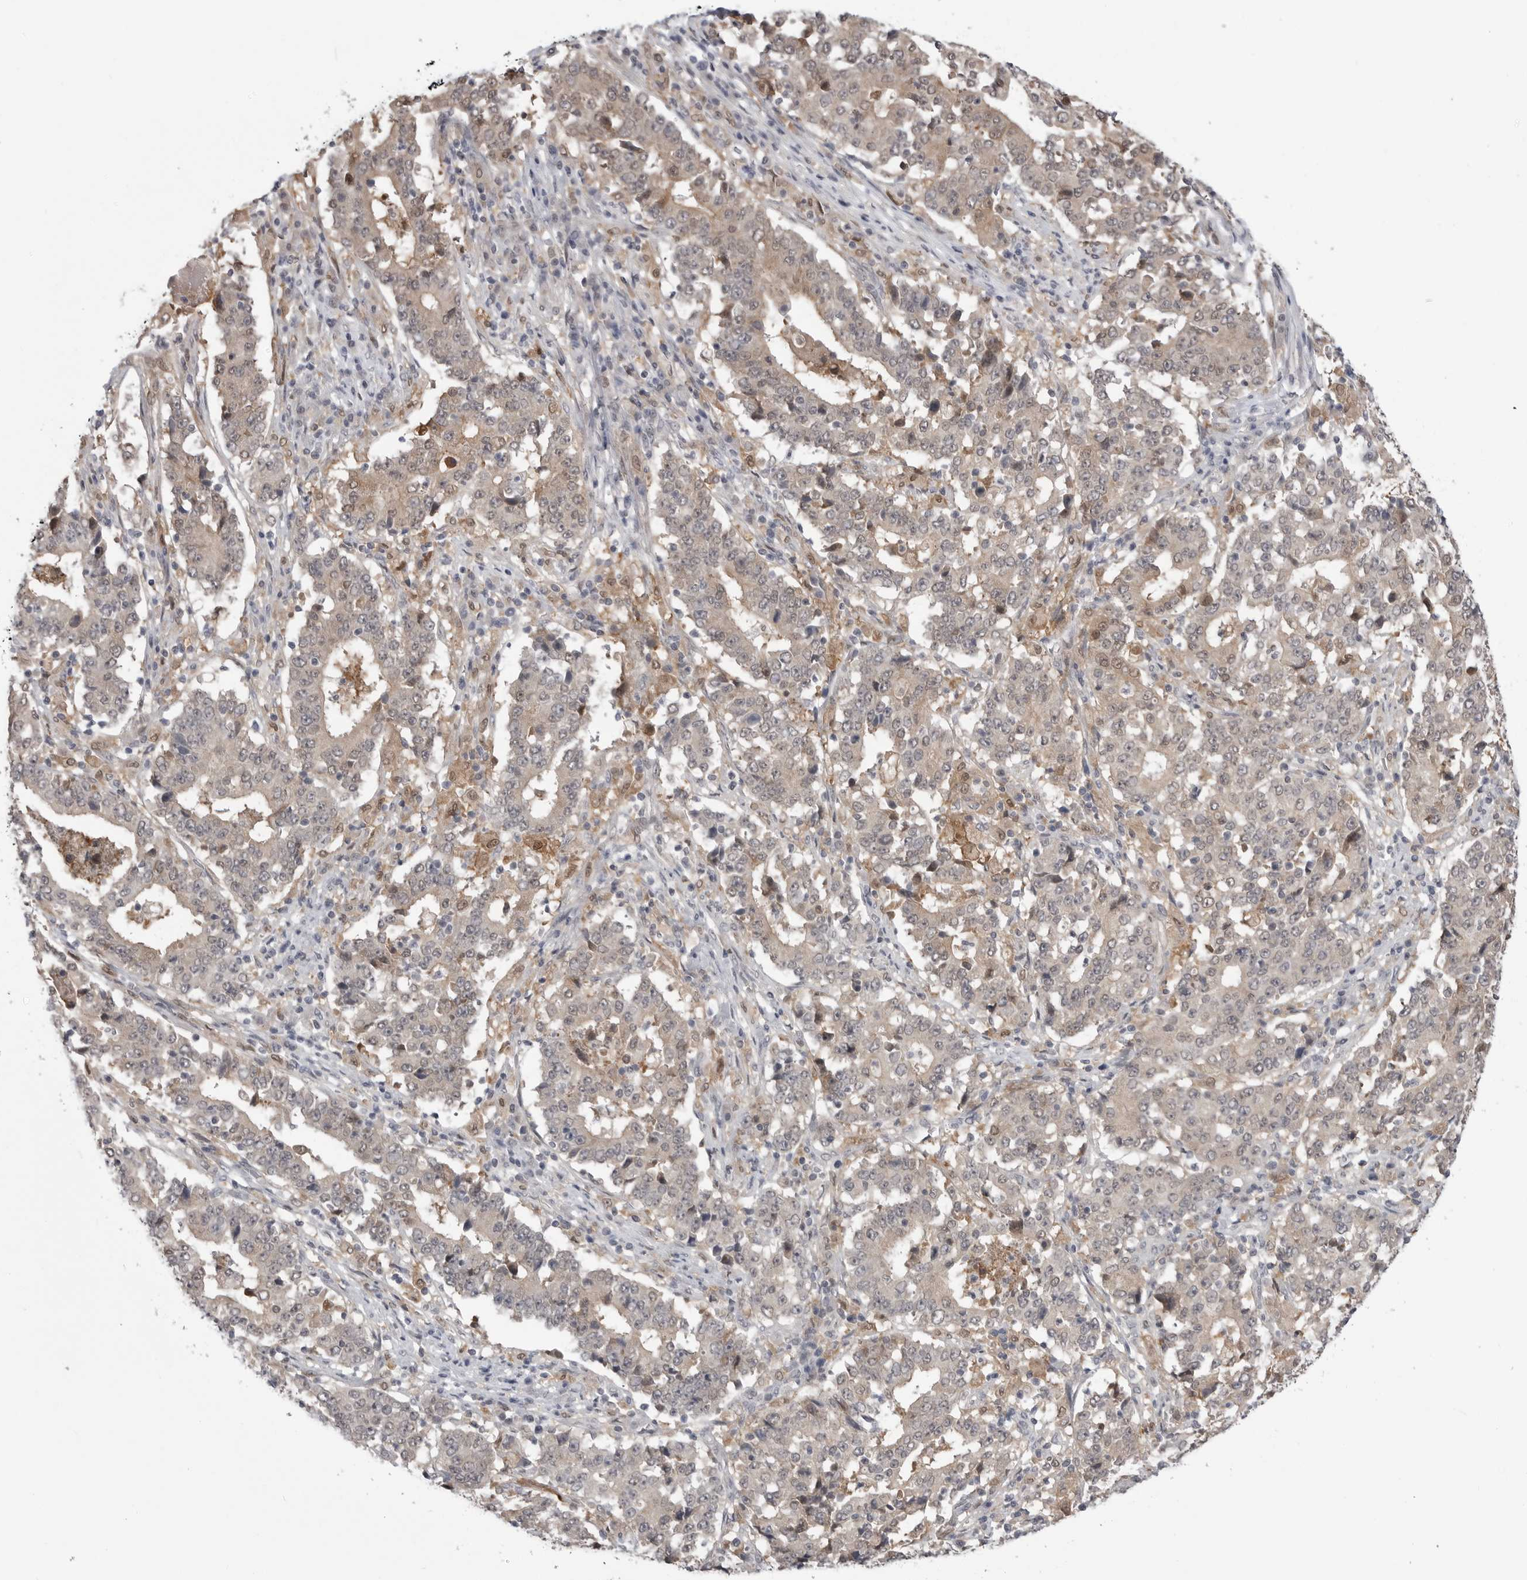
{"staining": {"intensity": "weak", "quantity": "25%-75%", "location": "cytoplasmic/membranous"}, "tissue": "stomach cancer", "cell_type": "Tumor cells", "image_type": "cancer", "snomed": [{"axis": "morphology", "description": "Adenocarcinoma, NOS"}, {"axis": "topography", "description": "Stomach"}], "caption": "This histopathology image demonstrates immunohistochemistry staining of stomach adenocarcinoma, with low weak cytoplasmic/membranous positivity in about 25%-75% of tumor cells.", "gene": "PNPO", "patient": {"sex": "male", "age": 59}}